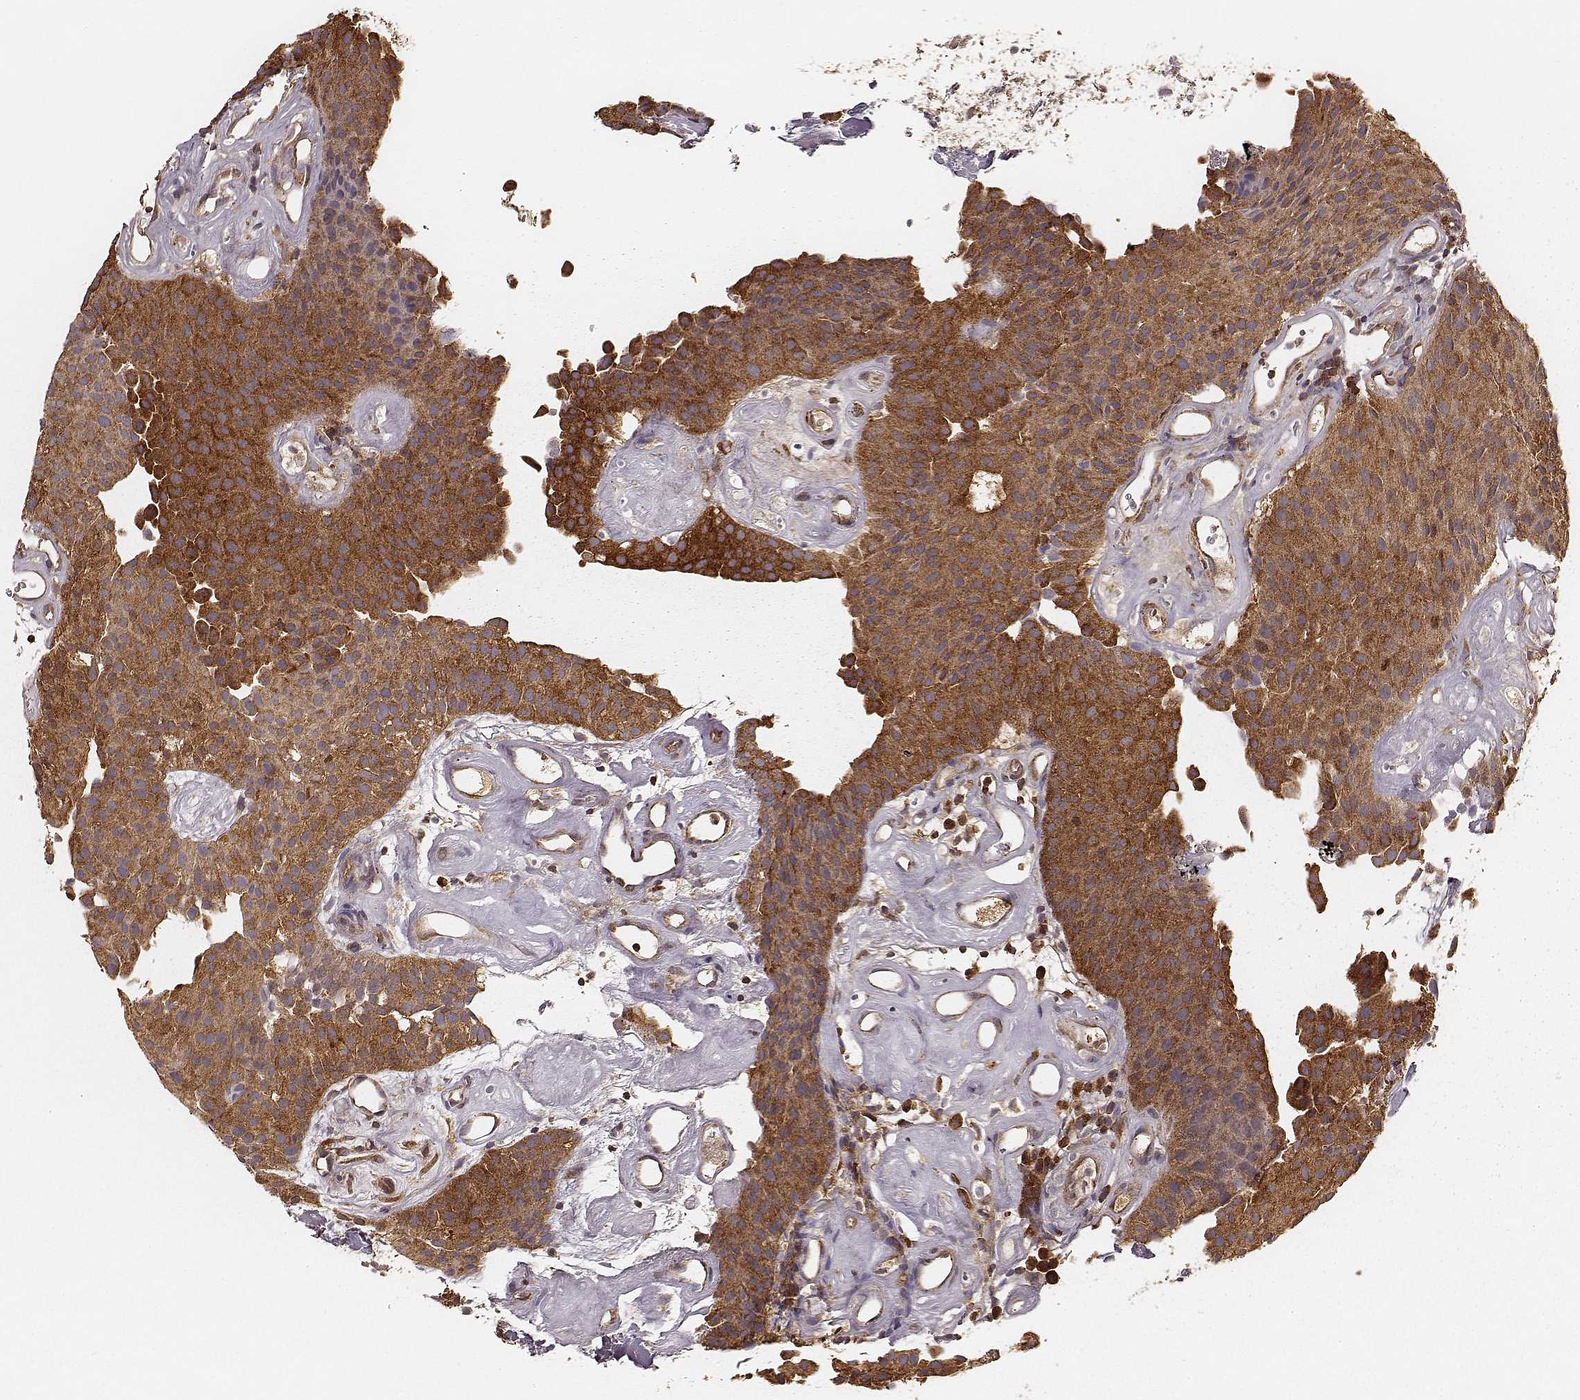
{"staining": {"intensity": "strong", "quantity": ">75%", "location": "cytoplasmic/membranous"}, "tissue": "urothelial cancer", "cell_type": "Tumor cells", "image_type": "cancer", "snomed": [{"axis": "morphology", "description": "Urothelial carcinoma, Low grade"}, {"axis": "topography", "description": "Urinary bladder"}], "caption": "Human urothelial carcinoma (low-grade) stained for a protein (brown) exhibits strong cytoplasmic/membranous positive positivity in approximately >75% of tumor cells.", "gene": "CARS1", "patient": {"sex": "female", "age": 87}}